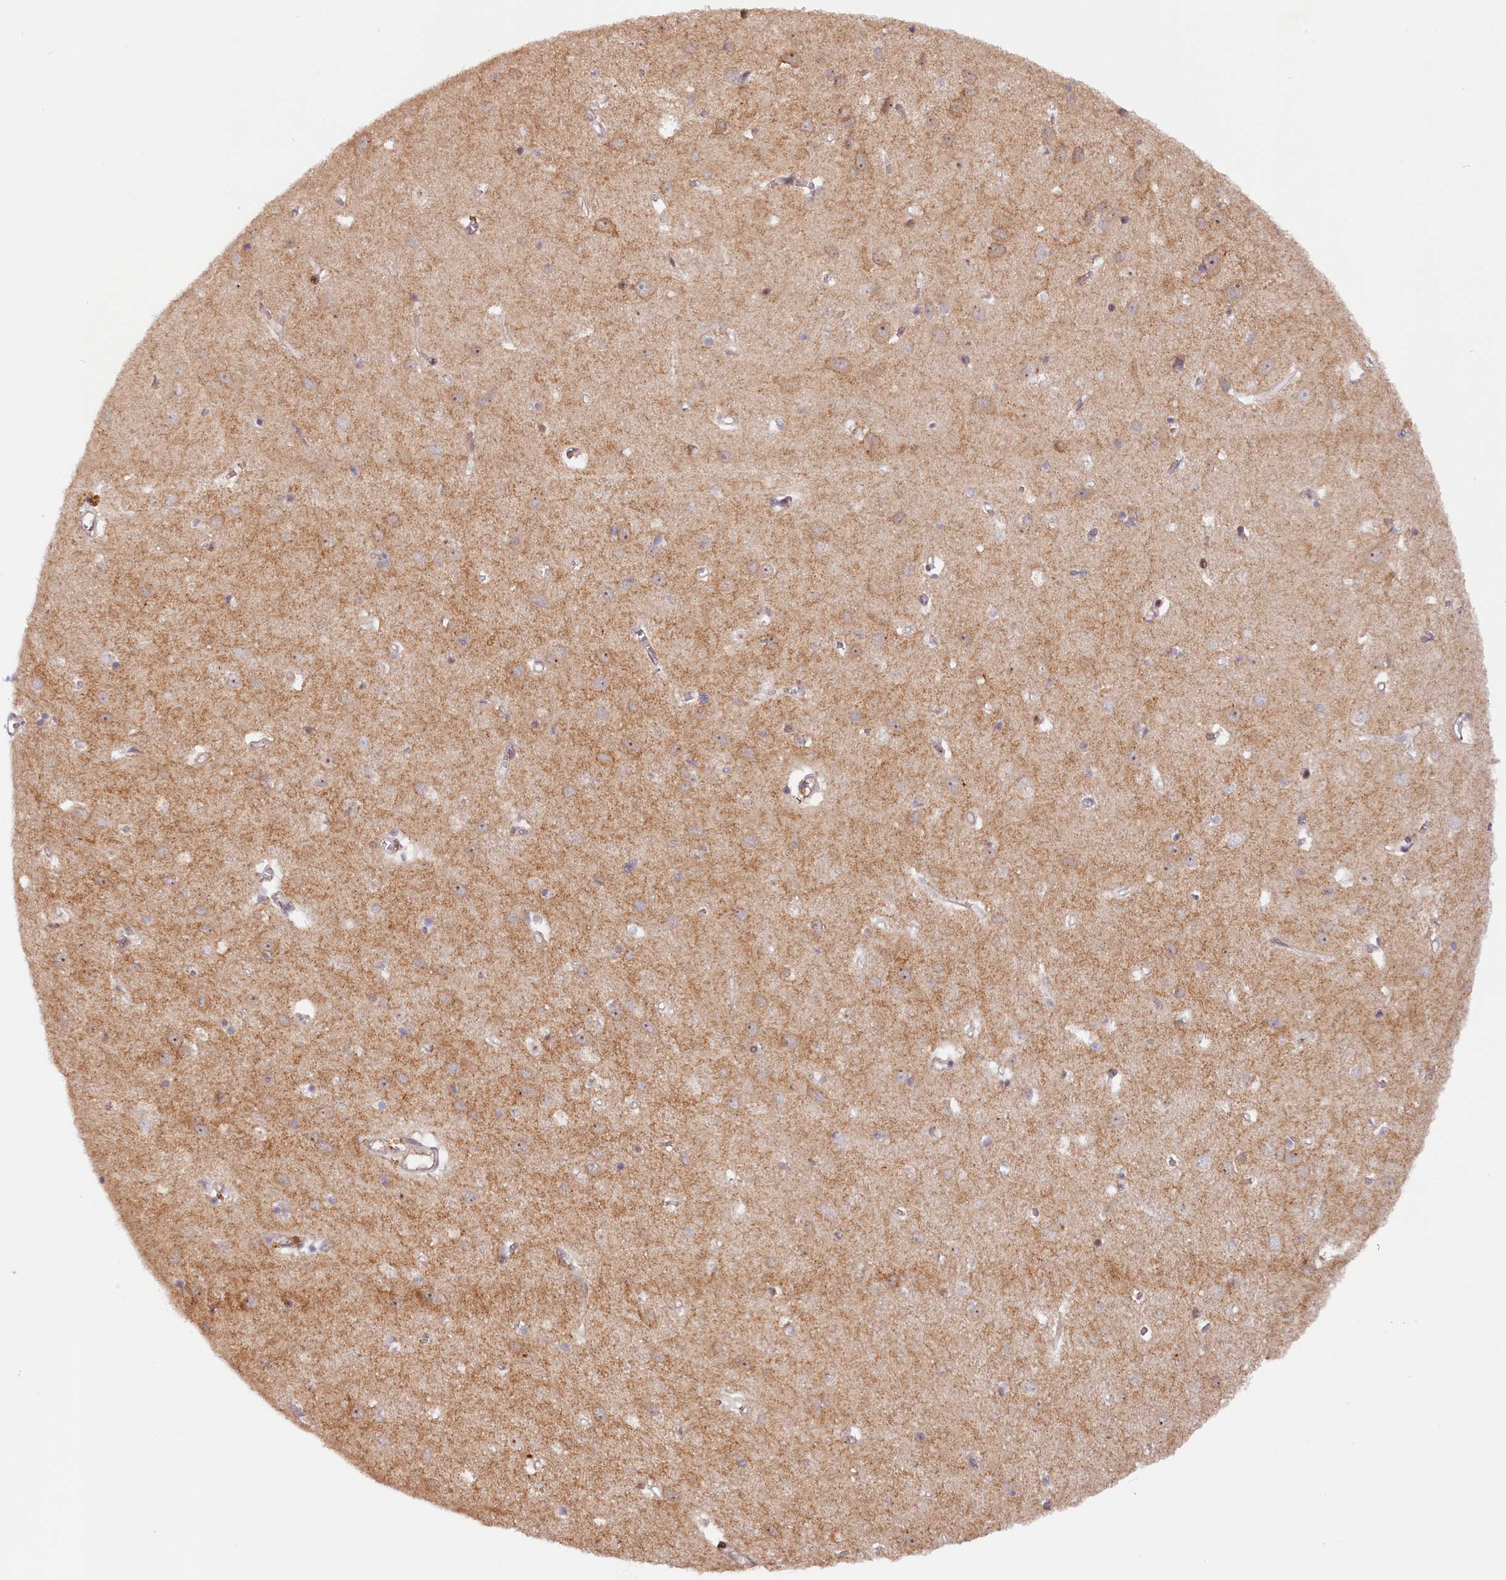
{"staining": {"intensity": "negative", "quantity": "none", "location": "none"}, "tissue": "cerebral cortex", "cell_type": "Endothelial cells", "image_type": "normal", "snomed": [{"axis": "morphology", "description": "Normal tissue, NOS"}, {"axis": "topography", "description": "Cerebral cortex"}], "caption": "The photomicrograph reveals no significant staining in endothelial cells of cerebral cortex.", "gene": "ANKRD24", "patient": {"sex": "female", "age": 64}}